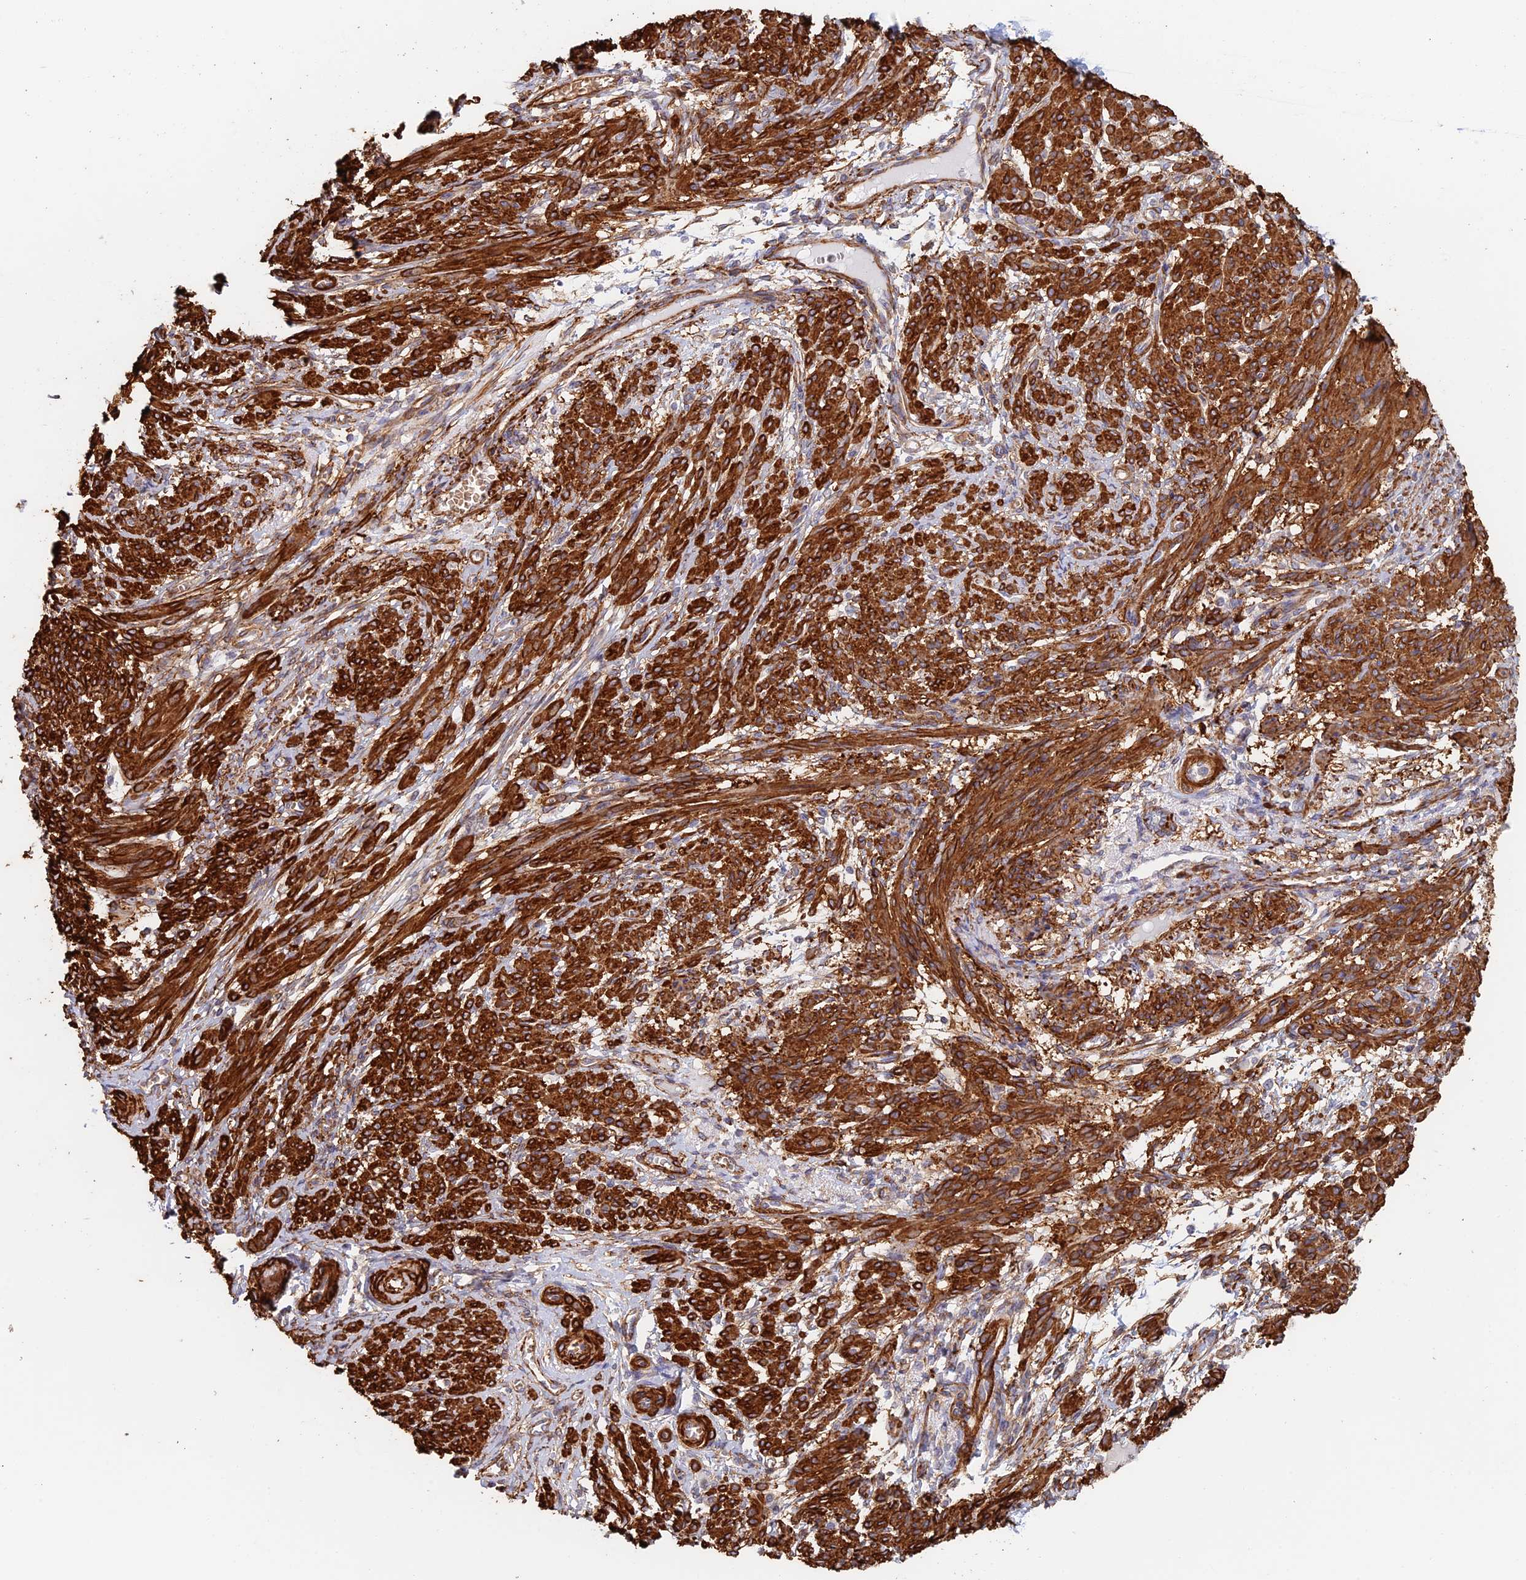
{"staining": {"intensity": "strong", "quantity": ">75%", "location": "cytoplasmic/membranous"}, "tissue": "smooth muscle", "cell_type": "Smooth muscle cells", "image_type": "normal", "snomed": [{"axis": "morphology", "description": "Normal tissue, NOS"}, {"axis": "topography", "description": "Smooth muscle"}], "caption": "The image displays staining of benign smooth muscle, revealing strong cytoplasmic/membranous protein positivity (brown color) within smooth muscle cells.", "gene": "PAK4", "patient": {"sex": "female", "age": 39}}